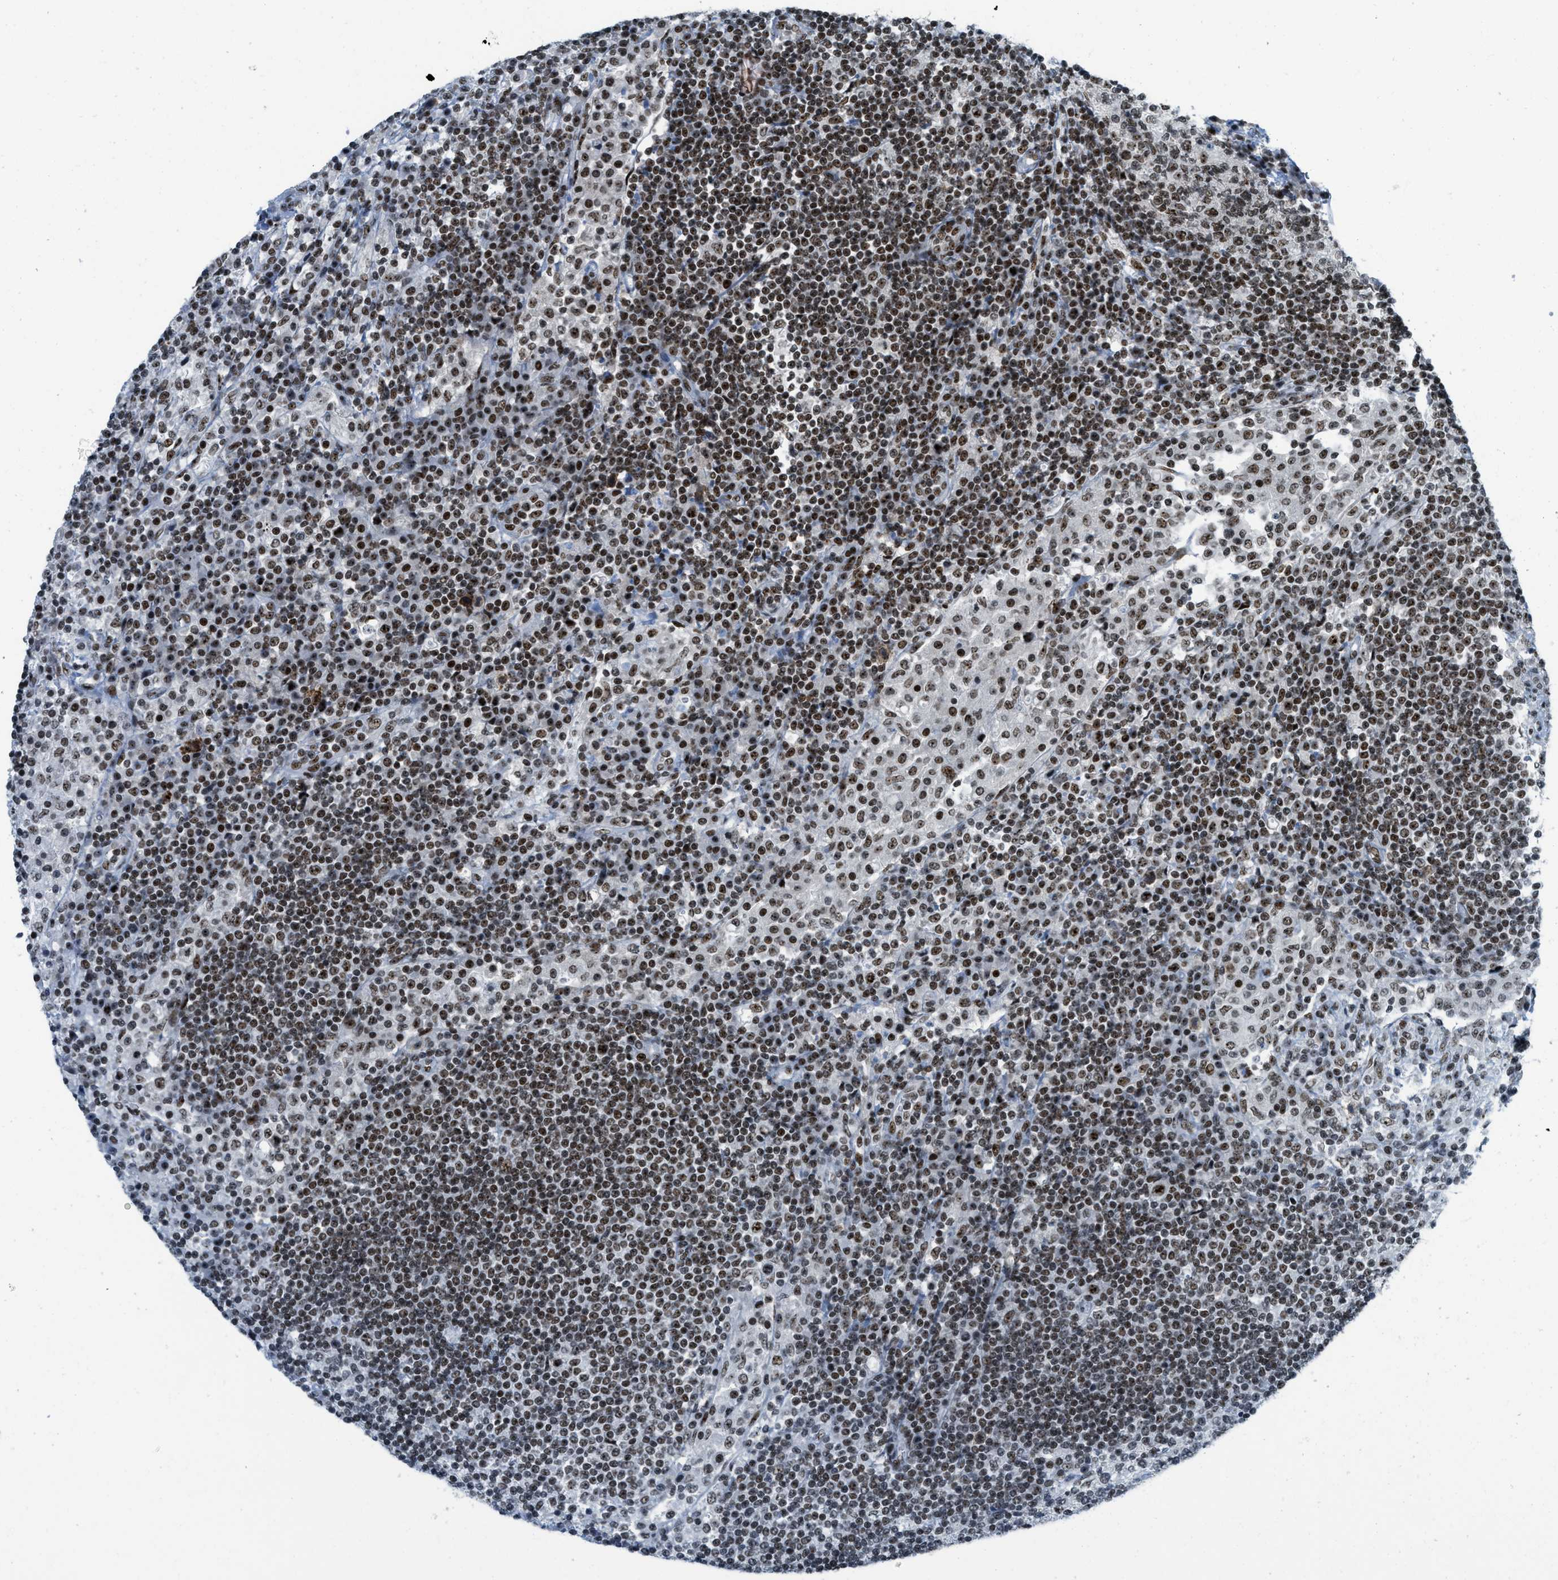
{"staining": {"intensity": "moderate", "quantity": "25%-75%", "location": "nuclear"}, "tissue": "lymph node", "cell_type": "Germinal center cells", "image_type": "normal", "snomed": [{"axis": "morphology", "description": "Normal tissue, NOS"}, {"axis": "topography", "description": "Lymph node"}], "caption": "Immunohistochemical staining of benign lymph node reveals medium levels of moderate nuclear expression in about 25%-75% of germinal center cells.", "gene": "URB1", "patient": {"sex": "female", "age": 53}}